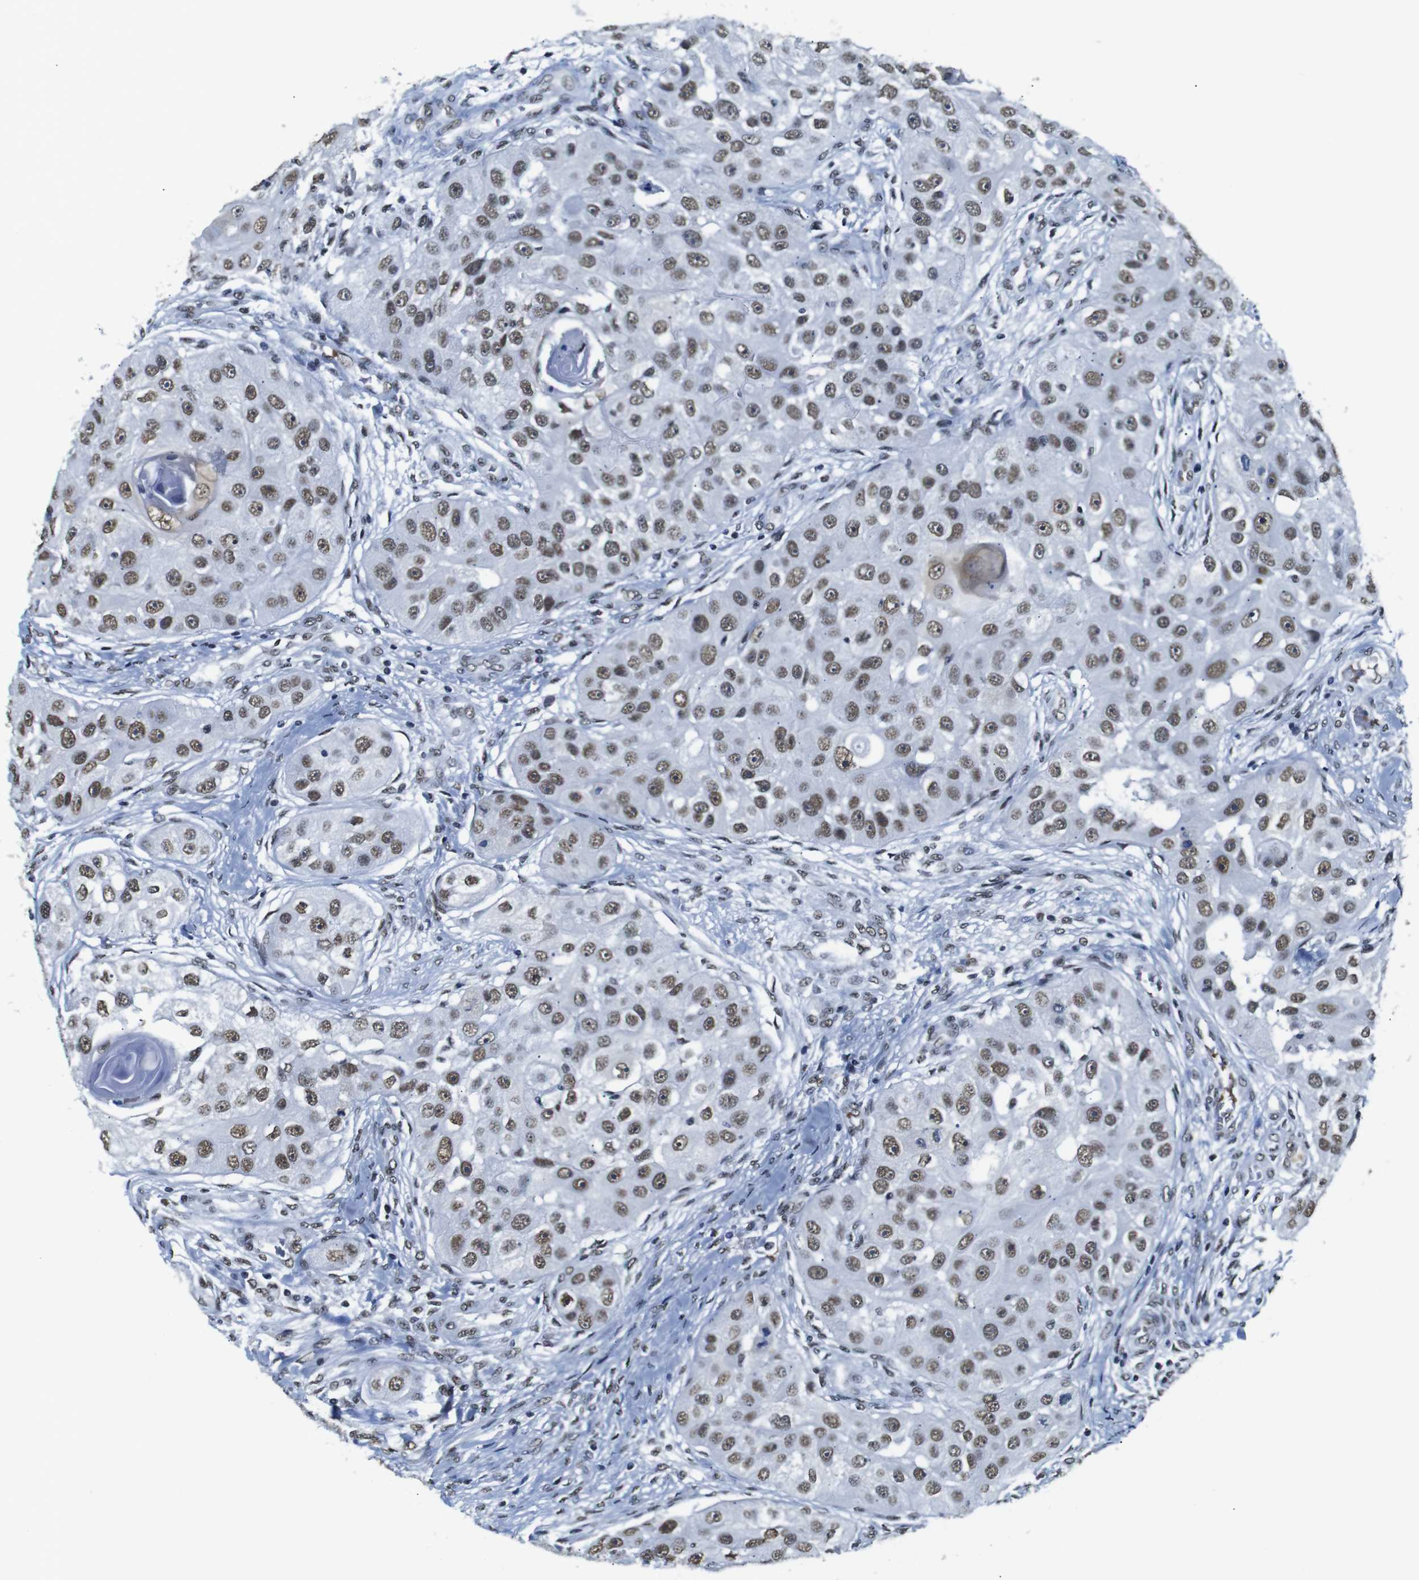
{"staining": {"intensity": "moderate", "quantity": ">75%", "location": "nuclear"}, "tissue": "head and neck cancer", "cell_type": "Tumor cells", "image_type": "cancer", "snomed": [{"axis": "morphology", "description": "Normal tissue, NOS"}, {"axis": "morphology", "description": "Squamous cell carcinoma, NOS"}, {"axis": "topography", "description": "Skeletal muscle"}, {"axis": "topography", "description": "Head-Neck"}], "caption": "IHC of human head and neck cancer shows medium levels of moderate nuclear positivity in approximately >75% of tumor cells. The staining was performed using DAB (3,3'-diaminobenzidine), with brown indicating positive protein expression. Nuclei are stained blue with hematoxylin.", "gene": "ILDR2", "patient": {"sex": "male", "age": 51}}